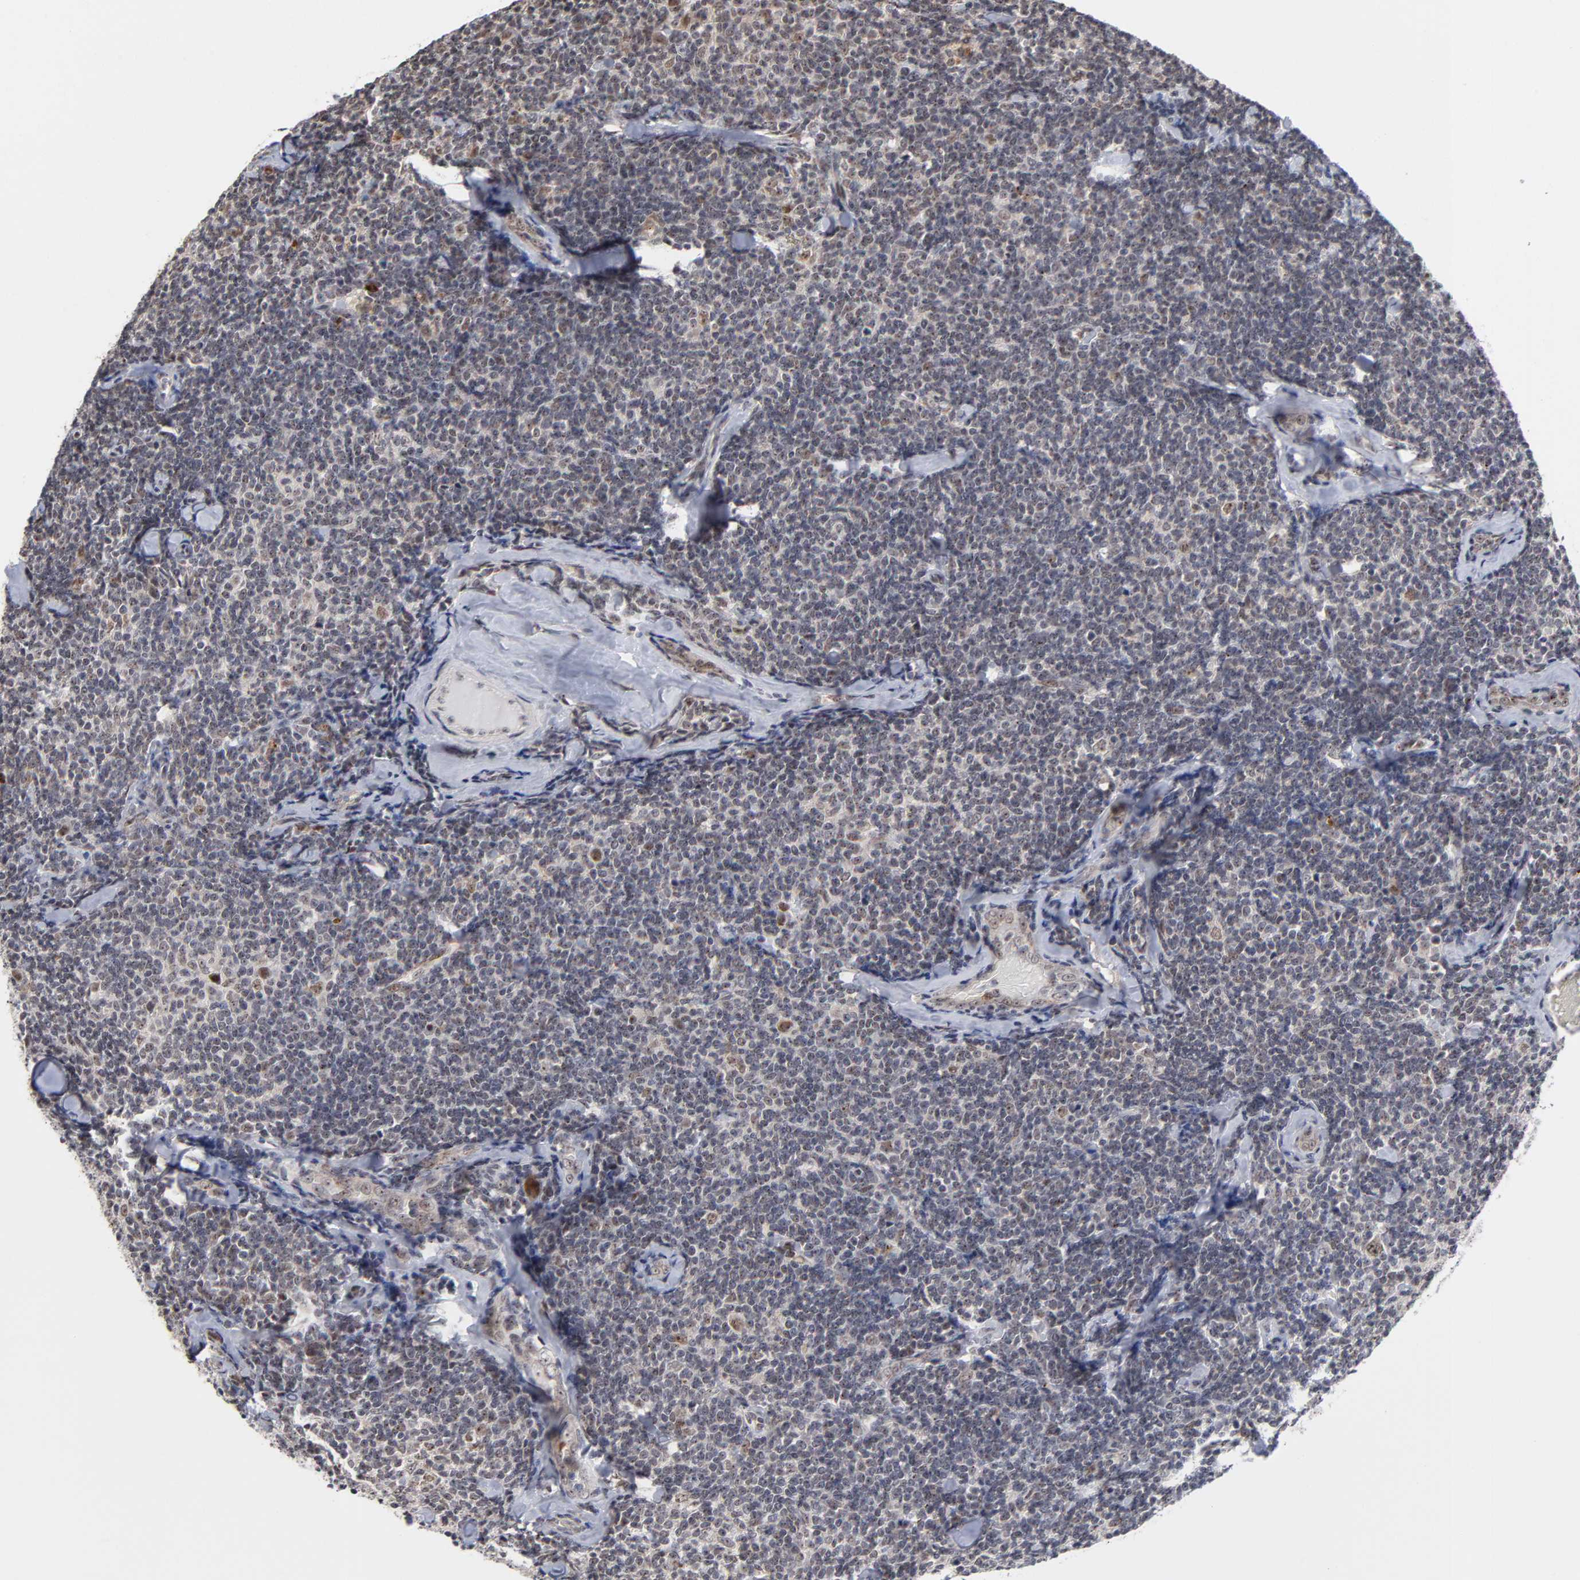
{"staining": {"intensity": "weak", "quantity": "<25%", "location": "nuclear"}, "tissue": "lymphoma", "cell_type": "Tumor cells", "image_type": "cancer", "snomed": [{"axis": "morphology", "description": "Malignant lymphoma, non-Hodgkin's type, Low grade"}, {"axis": "topography", "description": "Lymph node"}], "caption": "Image shows no significant protein expression in tumor cells of low-grade malignant lymphoma, non-Hodgkin's type.", "gene": "ZNF419", "patient": {"sex": "female", "age": 56}}